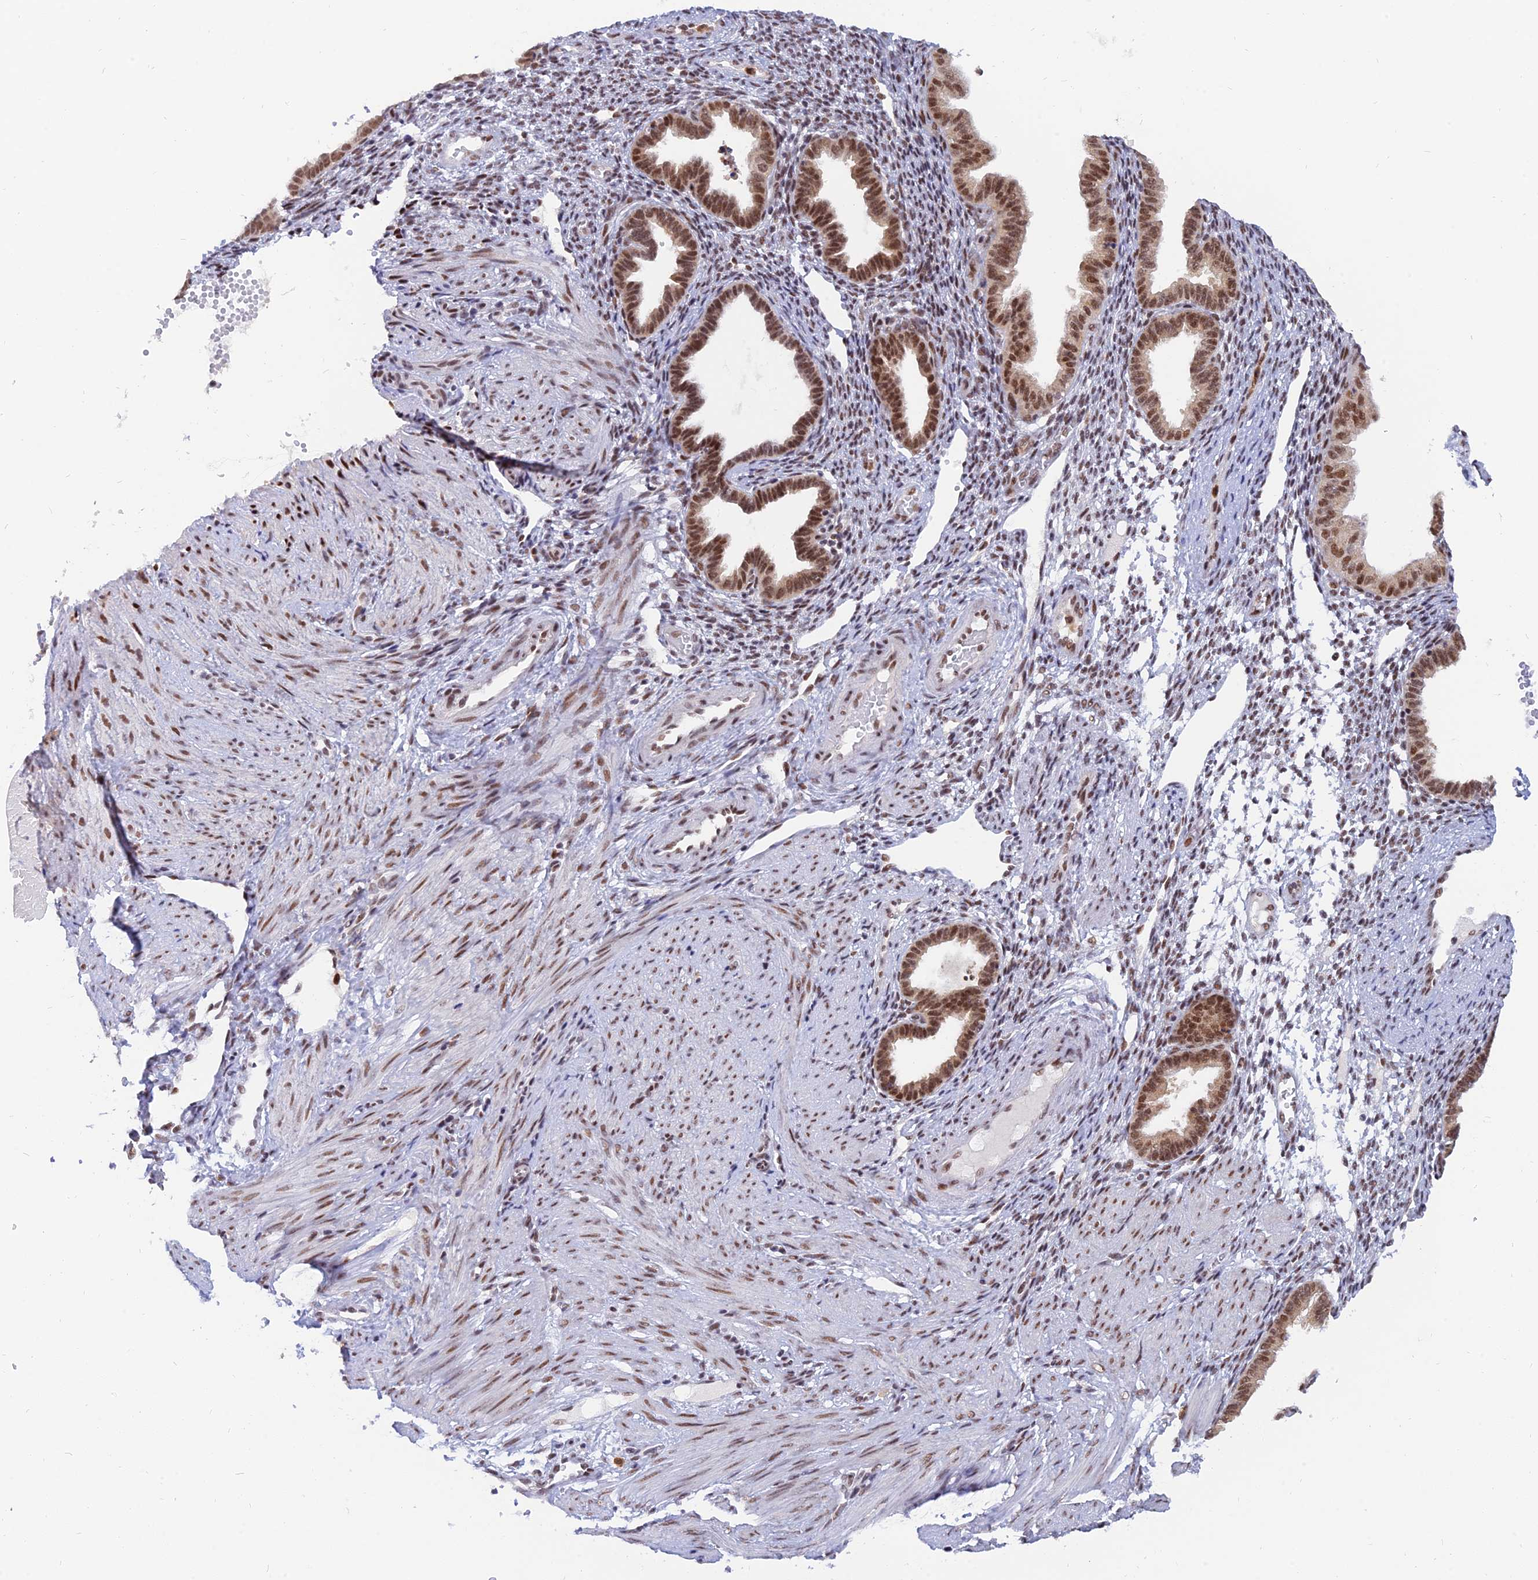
{"staining": {"intensity": "moderate", "quantity": ">75%", "location": "nuclear"}, "tissue": "endometrium", "cell_type": "Cells in endometrial stroma", "image_type": "normal", "snomed": [{"axis": "morphology", "description": "Normal tissue, NOS"}, {"axis": "topography", "description": "Endometrium"}], "caption": "Cells in endometrial stroma exhibit medium levels of moderate nuclear positivity in about >75% of cells in normal human endometrium.", "gene": "DPY30", "patient": {"sex": "female", "age": 33}}